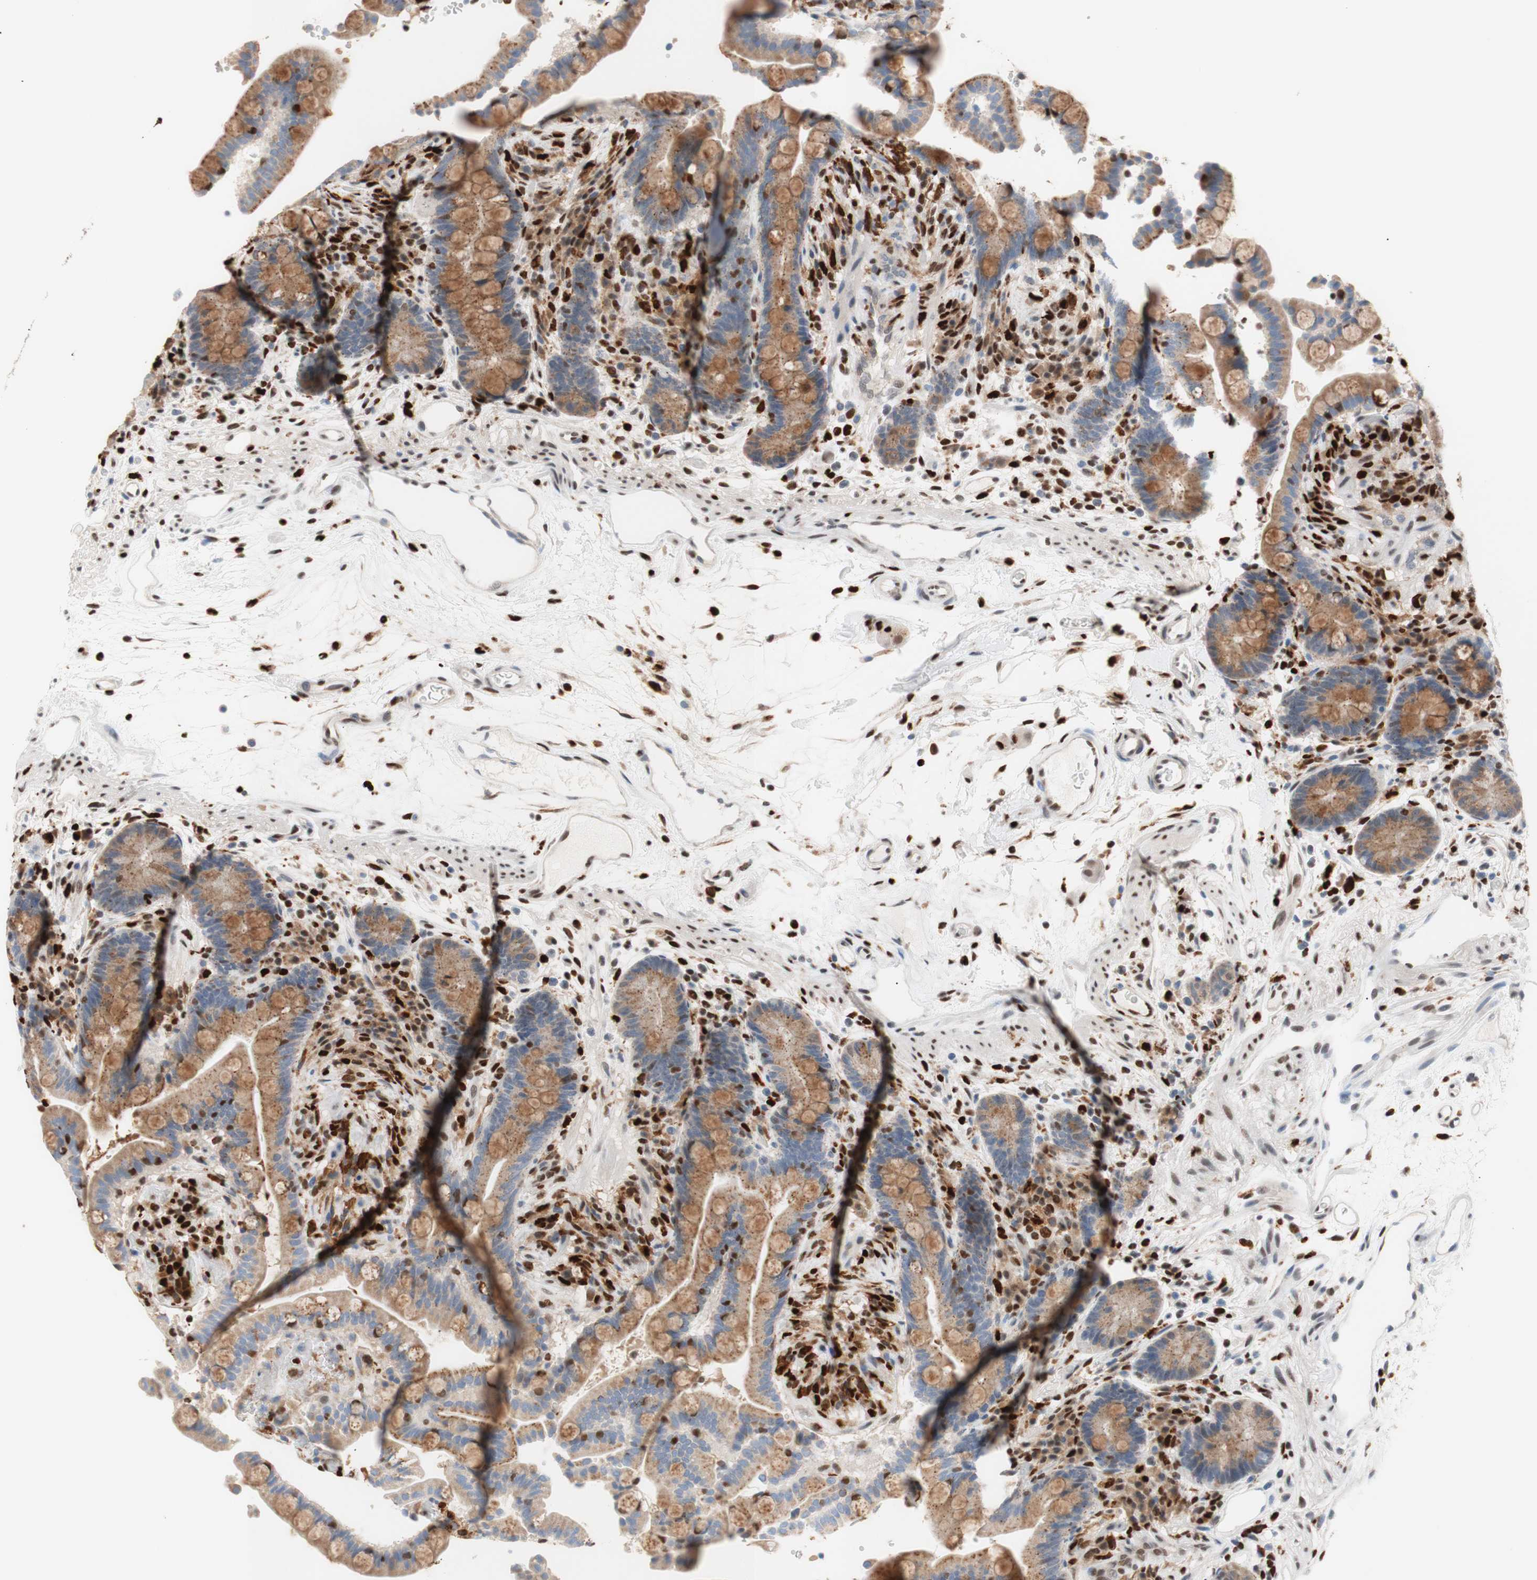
{"staining": {"intensity": "moderate", "quantity": ">75%", "location": "nuclear"}, "tissue": "colon", "cell_type": "Endothelial cells", "image_type": "normal", "snomed": [{"axis": "morphology", "description": "Normal tissue, NOS"}, {"axis": "topography", "description": "Colon"}], "caption": "The photomicrograph displays staining of benign colon, revealing moderate nuclear protein expression (brown color) within endothelial cells.", "gene": "EED", "patient": {"sex": "male", "age": 73}}